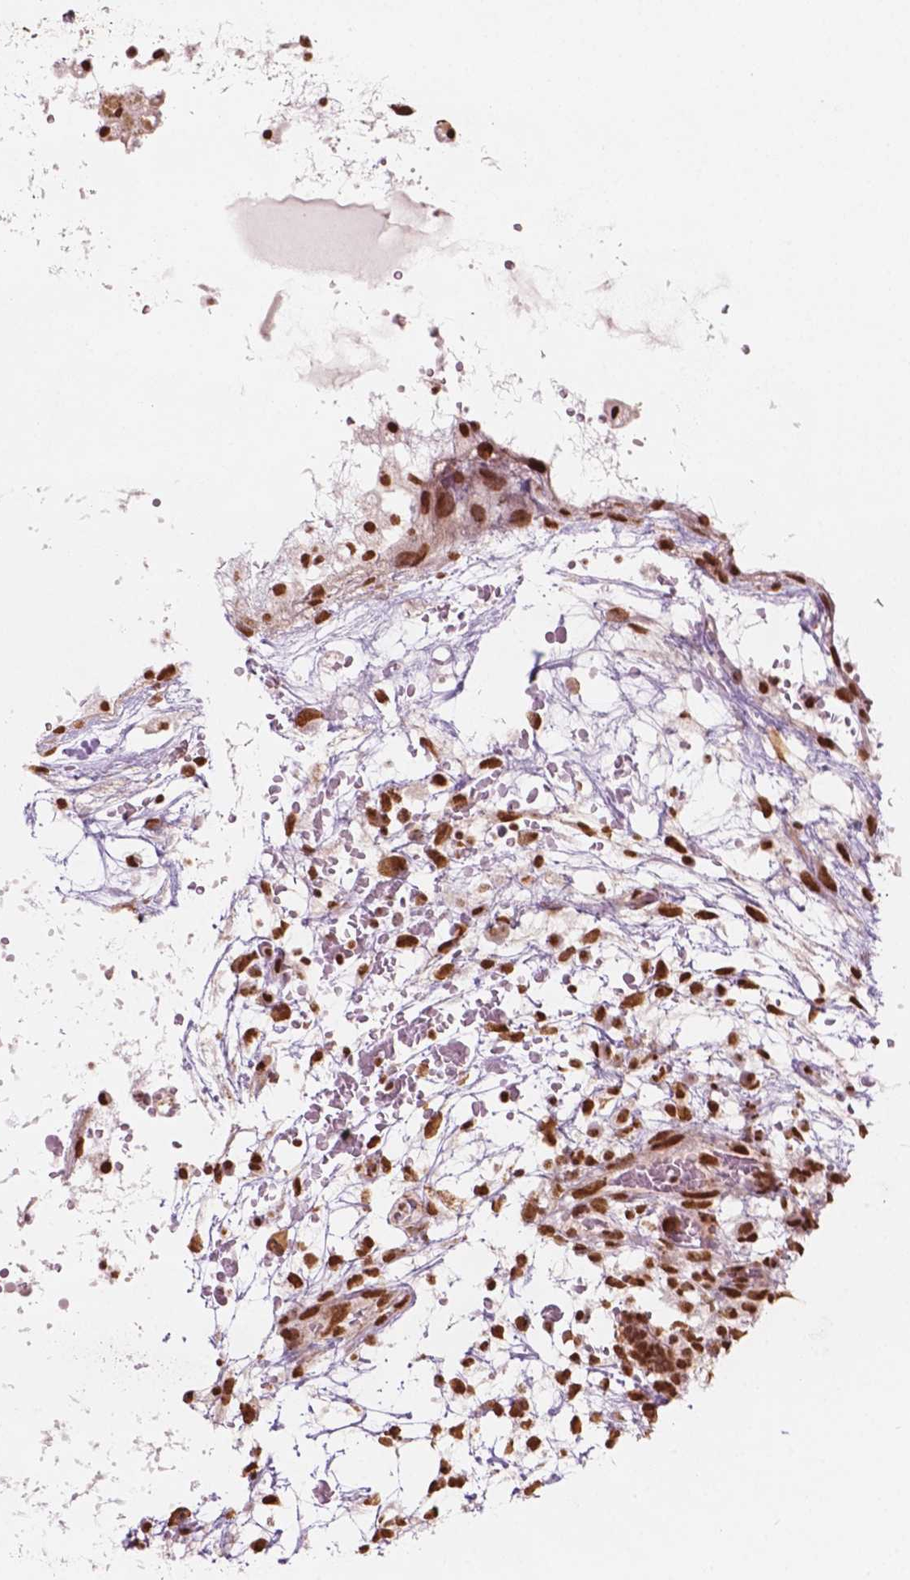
{"staining": {"intensity": "strong", "quantity": ">75%", "location": "nuclear"}, "tissue": "testis cancer", "cell_type": "Tumor cells", "image_type": "cancer", "snomed": [{"axis": "morphology", "description": "Normal tissue, NOS"}, {"axis": "morphology", "description": "Carcinoma, Embryonal, NOS"}, {"axis": "topography", "description": "Testis"}], "caption": "Tumor cells demonstrate high levels of strong nuclear staining in about >75% of cells in testis cancer (embryonal carcinoma).", "gene": "GTF3C5", "patient": {"sex": "male", "age": 32}}